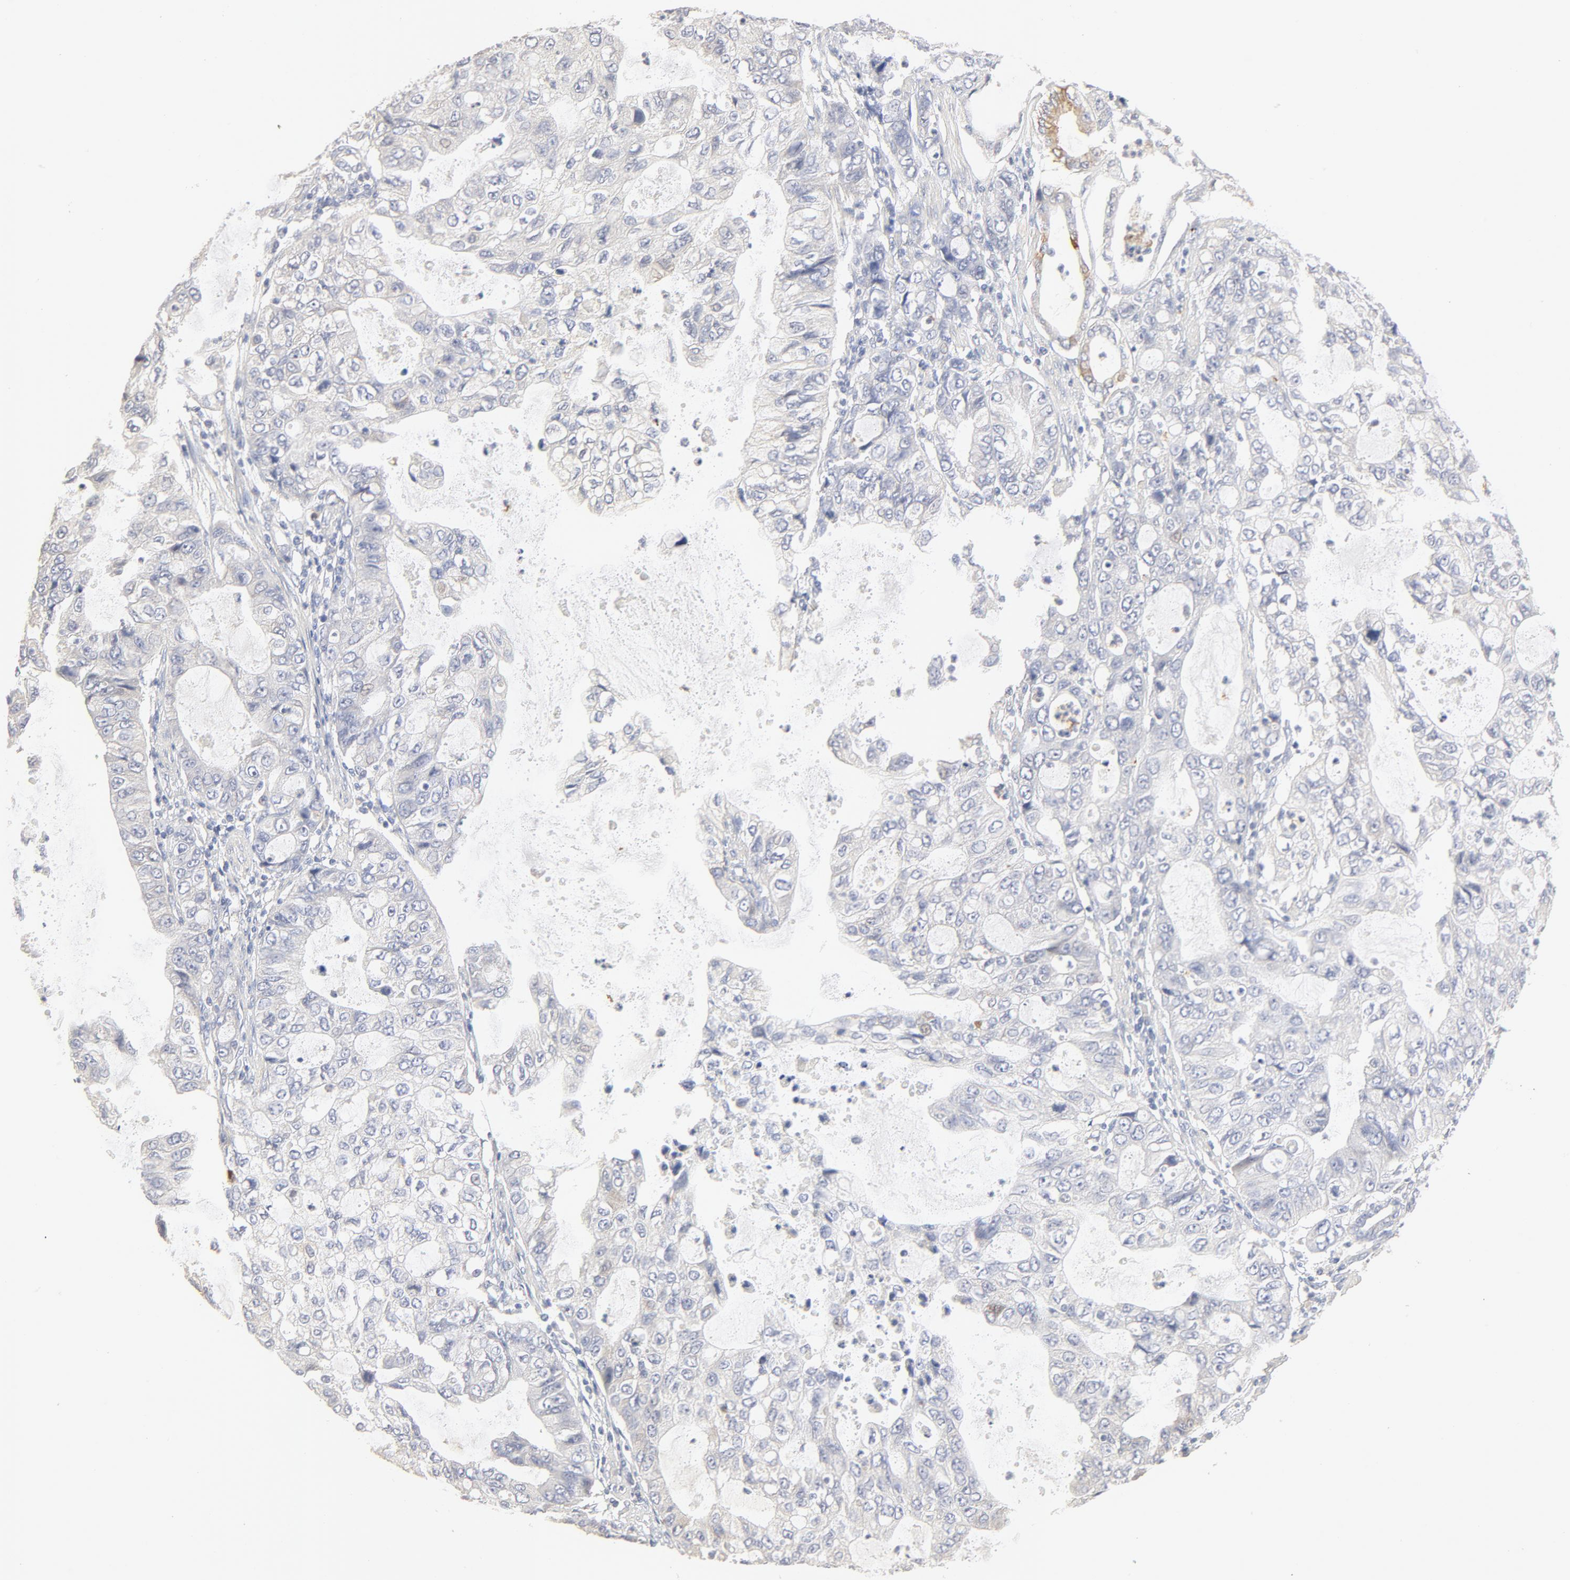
{"staining": {"intensity": "negative", "quantity": "none", "location": "none"}, "tissue": "stomach cancer", "cell_type": "Tumor cells", "image_type": "cancer", "snomed": [{"axis": "morphology", "description": "Adenocarcinoma, NOS"}, {"axis": "topography", "description": "Stomach, upper"}], "caption": "Tumor cells are negative for protein expression in human stomach cancer (adenocarcinoma).", "gene": "FCGBP", "patient": {"sex": "female", "age": 52}}